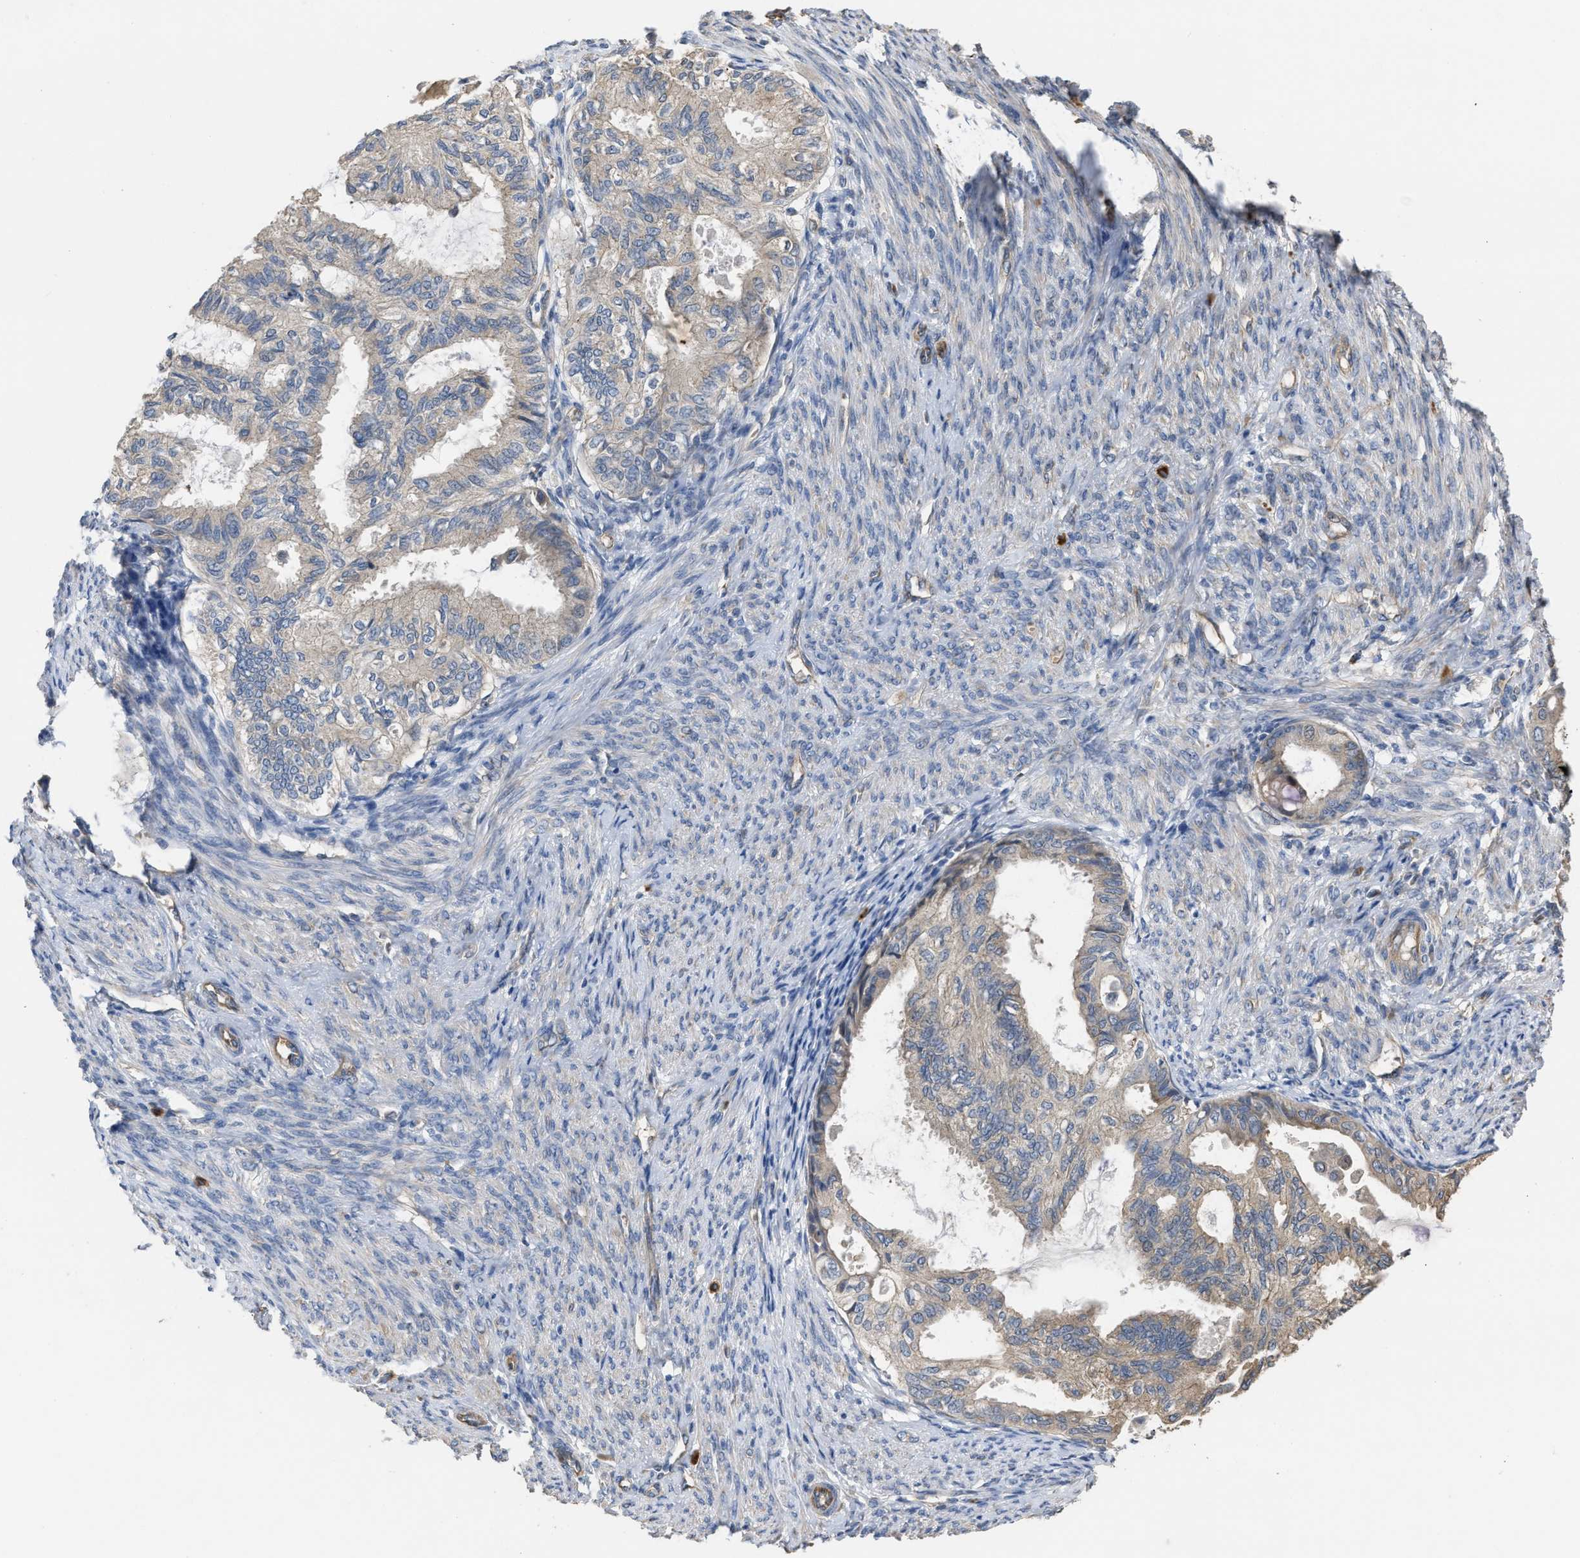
{"staining": {"intensity": "negative", "quantity": "none", "location": "none"}, "tissue": "cervical cancer", "cell_type": "Tumor cells", "image_type": "cancer", "snomed": [{"axis": "morphology", "description": "Normal tissue, NOS"}, {"axis": "morphology", "description": "Adenocarcinoma, NOS"}, {"axis": "topography", "description": "Cervix"}, {"axis": "topography", "description": "Endometrium"}], "caption": "Protein analysis of cervical adenocarcinoma displays no significant staining in tumor cells.", "gene": "SLC4A11", "patient": {"sex": "female", "age": 86}}